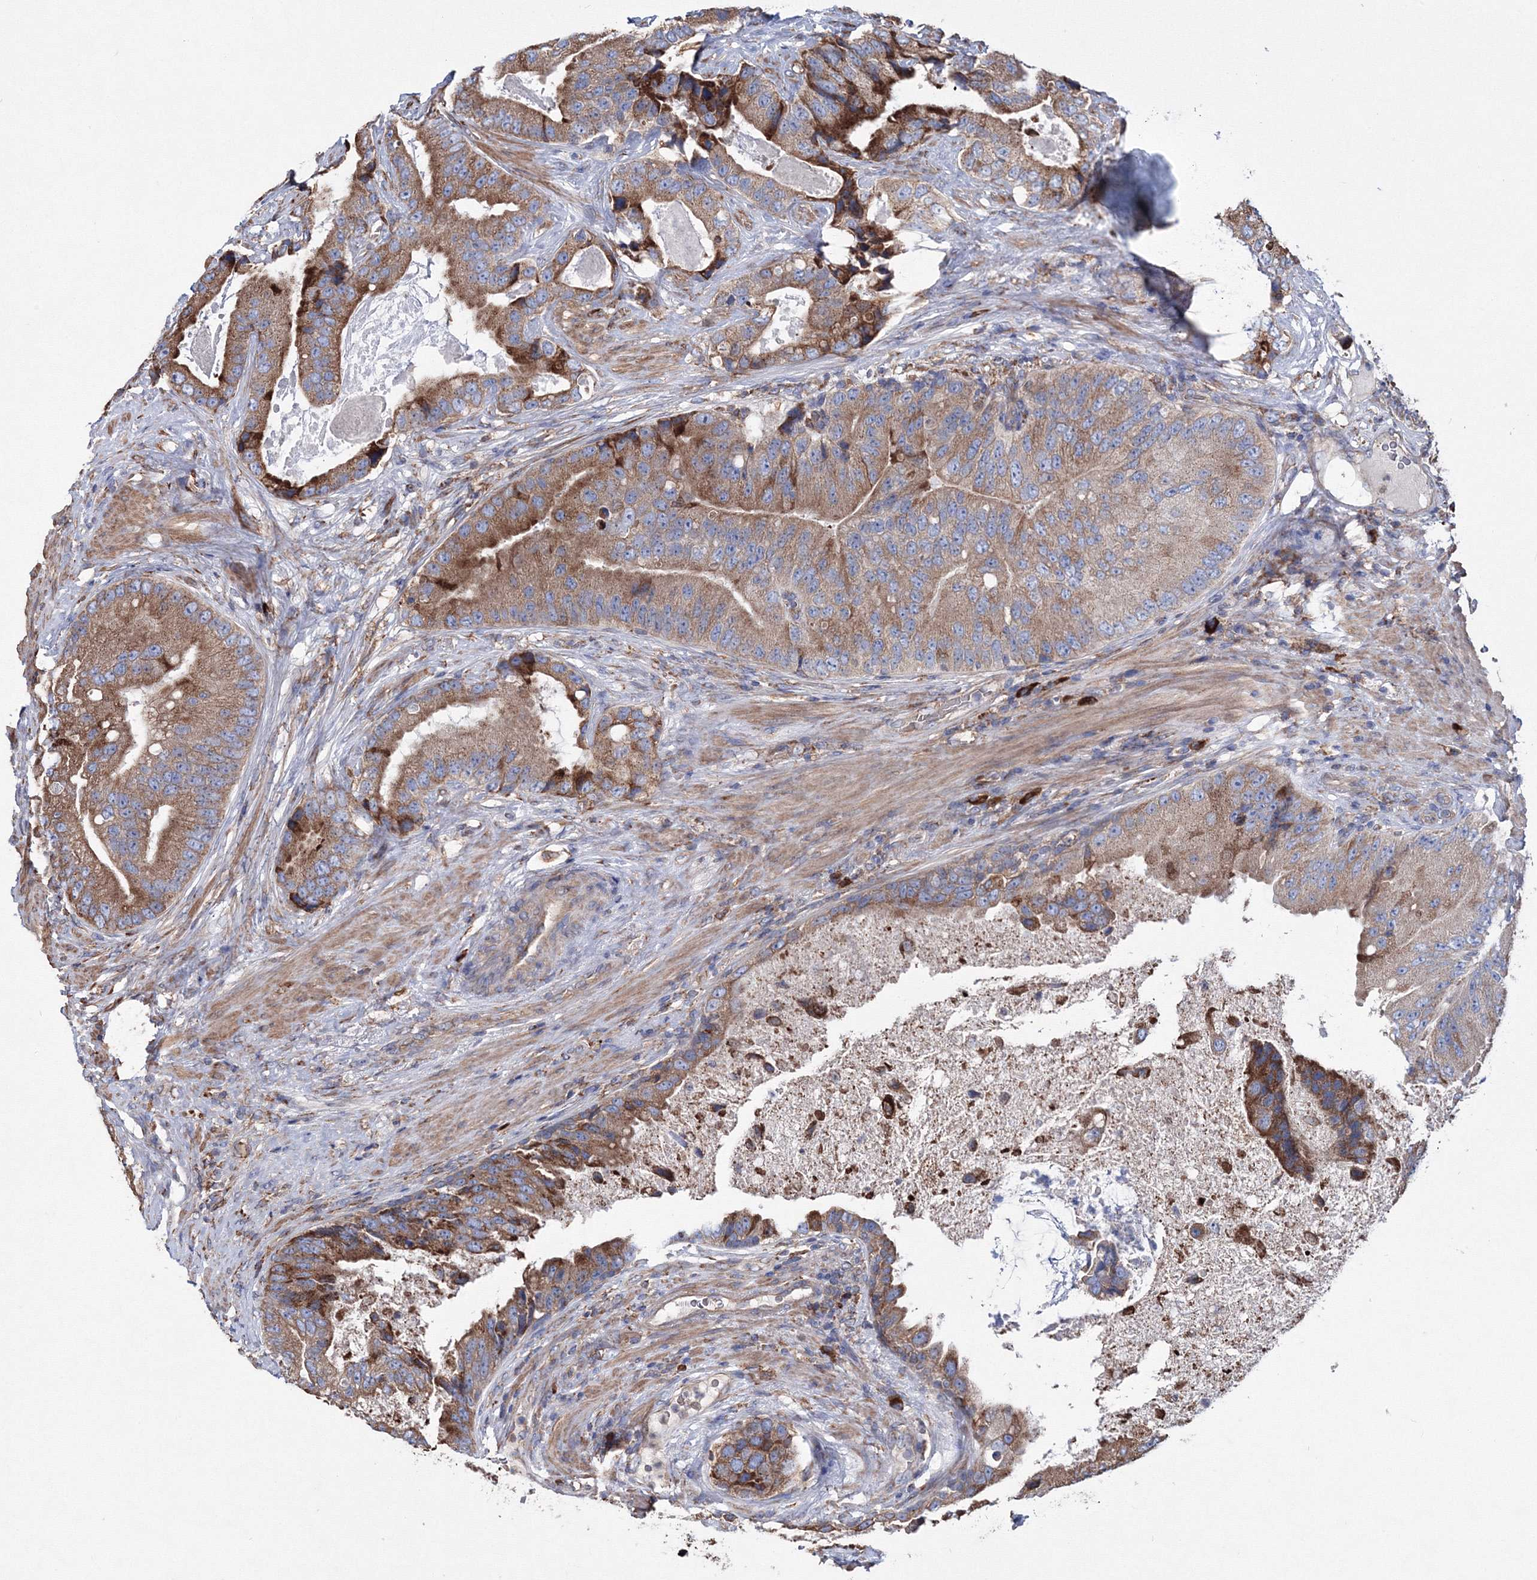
{"staining": {"intensity": "moderate", "quantity": ">75%", "location": "cytoplasmic/membranous"}, "tissue": "prostate cancer", "cell_type": "Tumor cells", "image_type": "cancer", "snomed": [{"axis": "morphology", "description": "Adenocarcinoma, High grade"}, {"axis": "topography", "description": "Prostate"}], "caption": "The immunohistochemical stain shows moderate cytoplasmic/membranous positivity in tumor cells of prostate adenocarcinoma (high-grade) tissue.", "gene": "VPS8", "patient": {"sex": "male", "age": 70}}